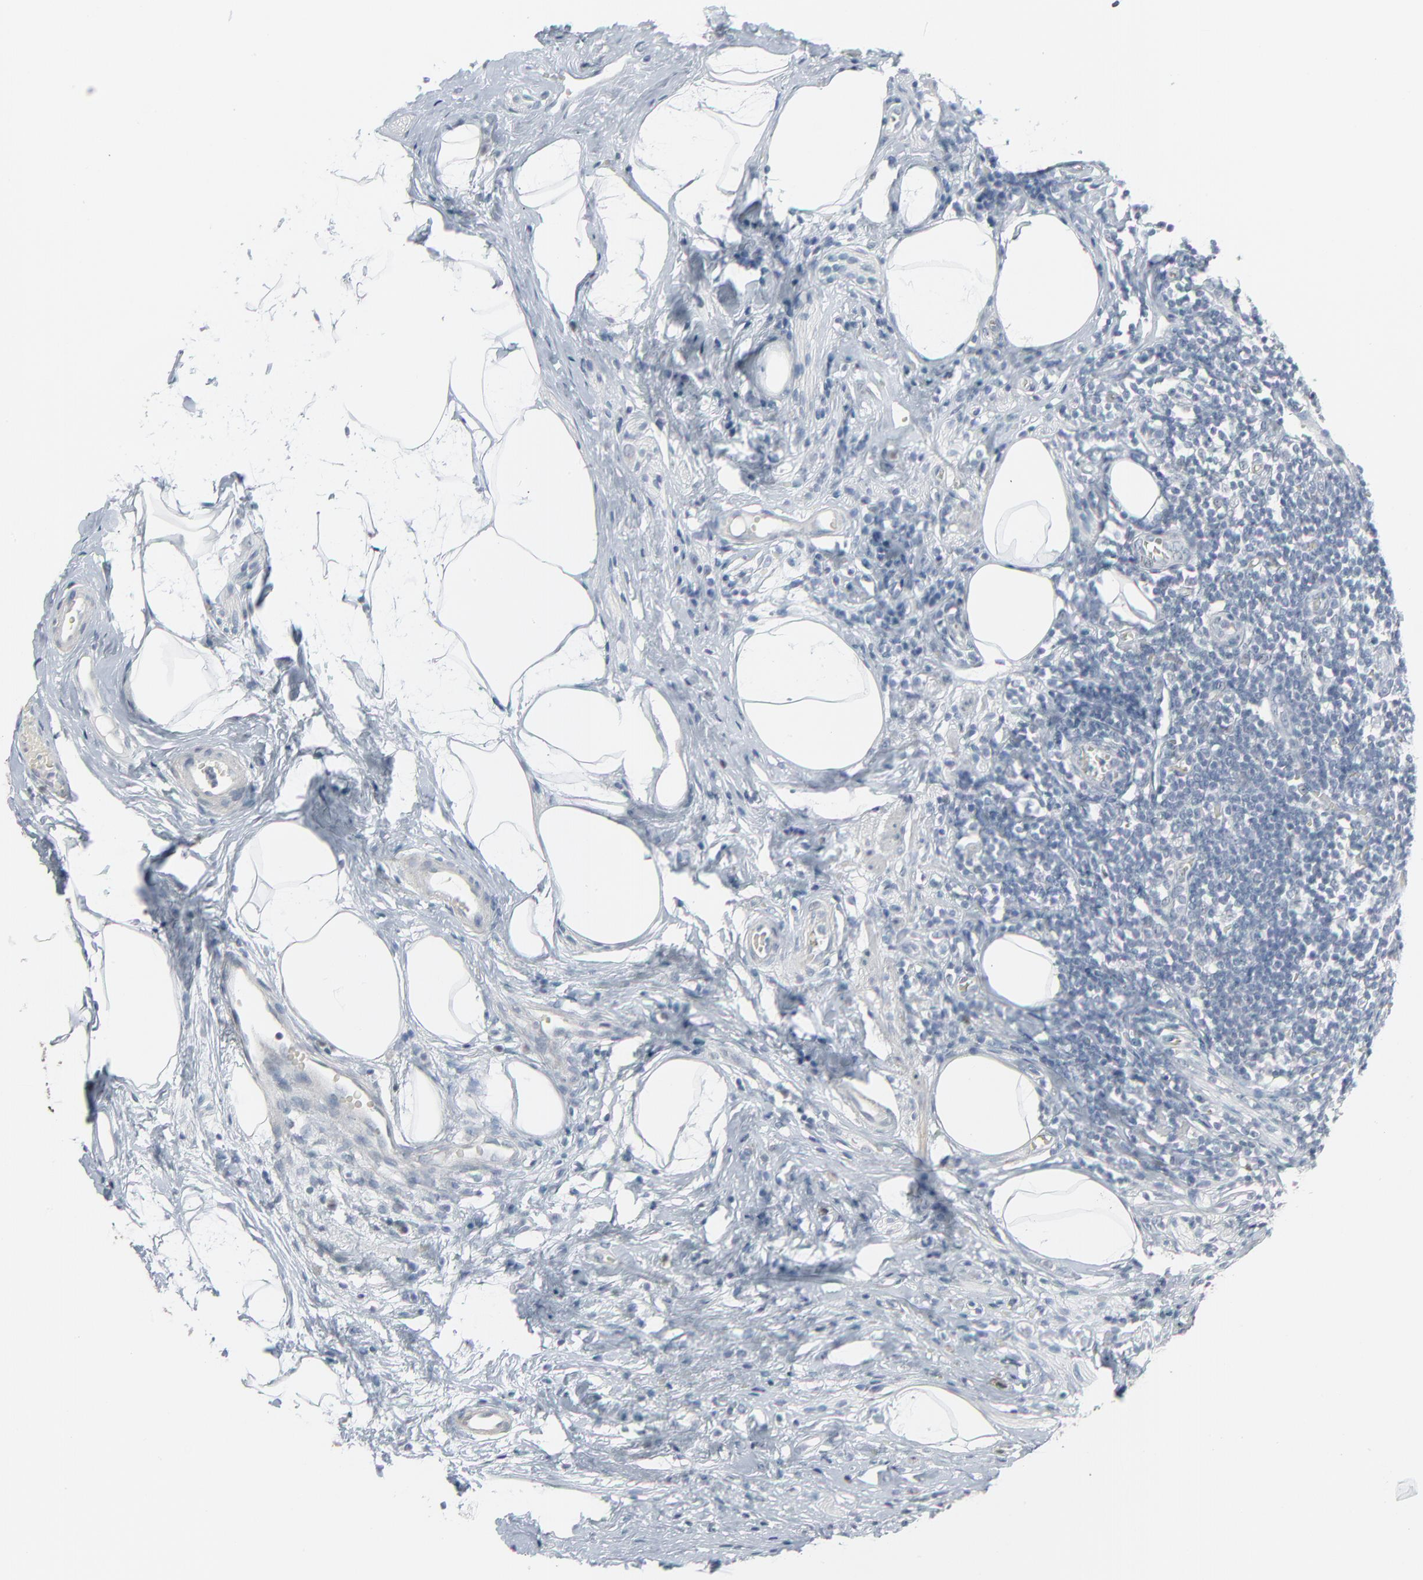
{"staining": {"intensity": "negative", "quantity": "none", "location": "none"}, "tissue": "appendix", "cell_type": "Lymphoid tissue", "image_type": "normal", "snomed": [{"axis": "morphology", "description": "Normal tissue, NOS"}, {"axis": "topography", "description": "Appendix"}], "caption": "IHC image of normal appendix: appendix stained with DAB (3,3'-diaminobenzidine) demonstrates no significant protein expression in lymphoid tissue. (Stains: DAB immunohistochemistry with hematoxylin counter stain, Microscopy: brightfield microscopy at high magnification).", "gene": "SAGE1", "patient": {"sex": "male", "age": 38}}